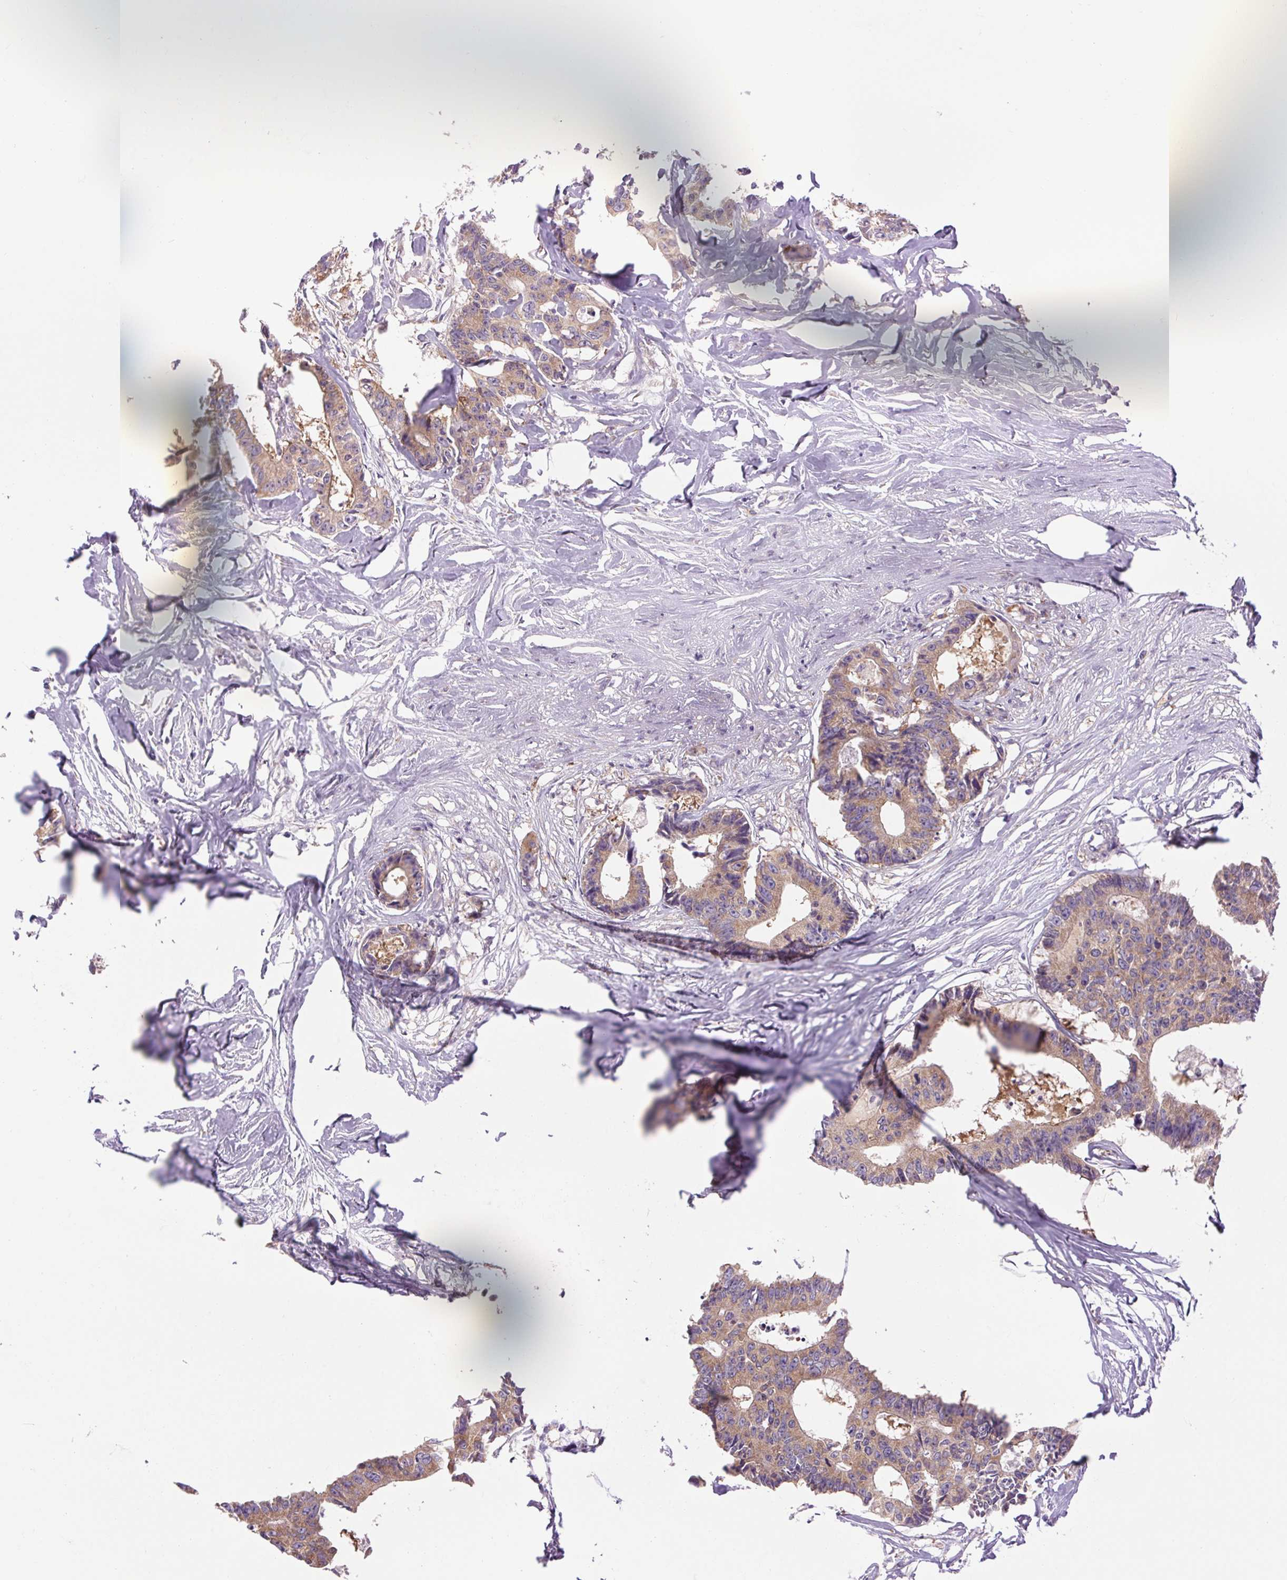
{"staining": {"intensity": "weak", "quantity": ">75%", "location": "cytoplasmic/membranous"}, "tissue": "colorectal cancer", "cell_type": "Tumor cells", "image_type": "cancer", "snomed": [{"axis": "morphology", "description": "Adenocarcinoma, NOS"}, {"axis": "topography", "description": "Rectum"}], "caption": "Brown immunohistochemical staining in colorectal cancer demonstrates weak cytoplasmic/membranous staining in approximately >75% of tumor cells.", "gene": "SOWAHC", "patient": {"sex": "male", "age": 57}}